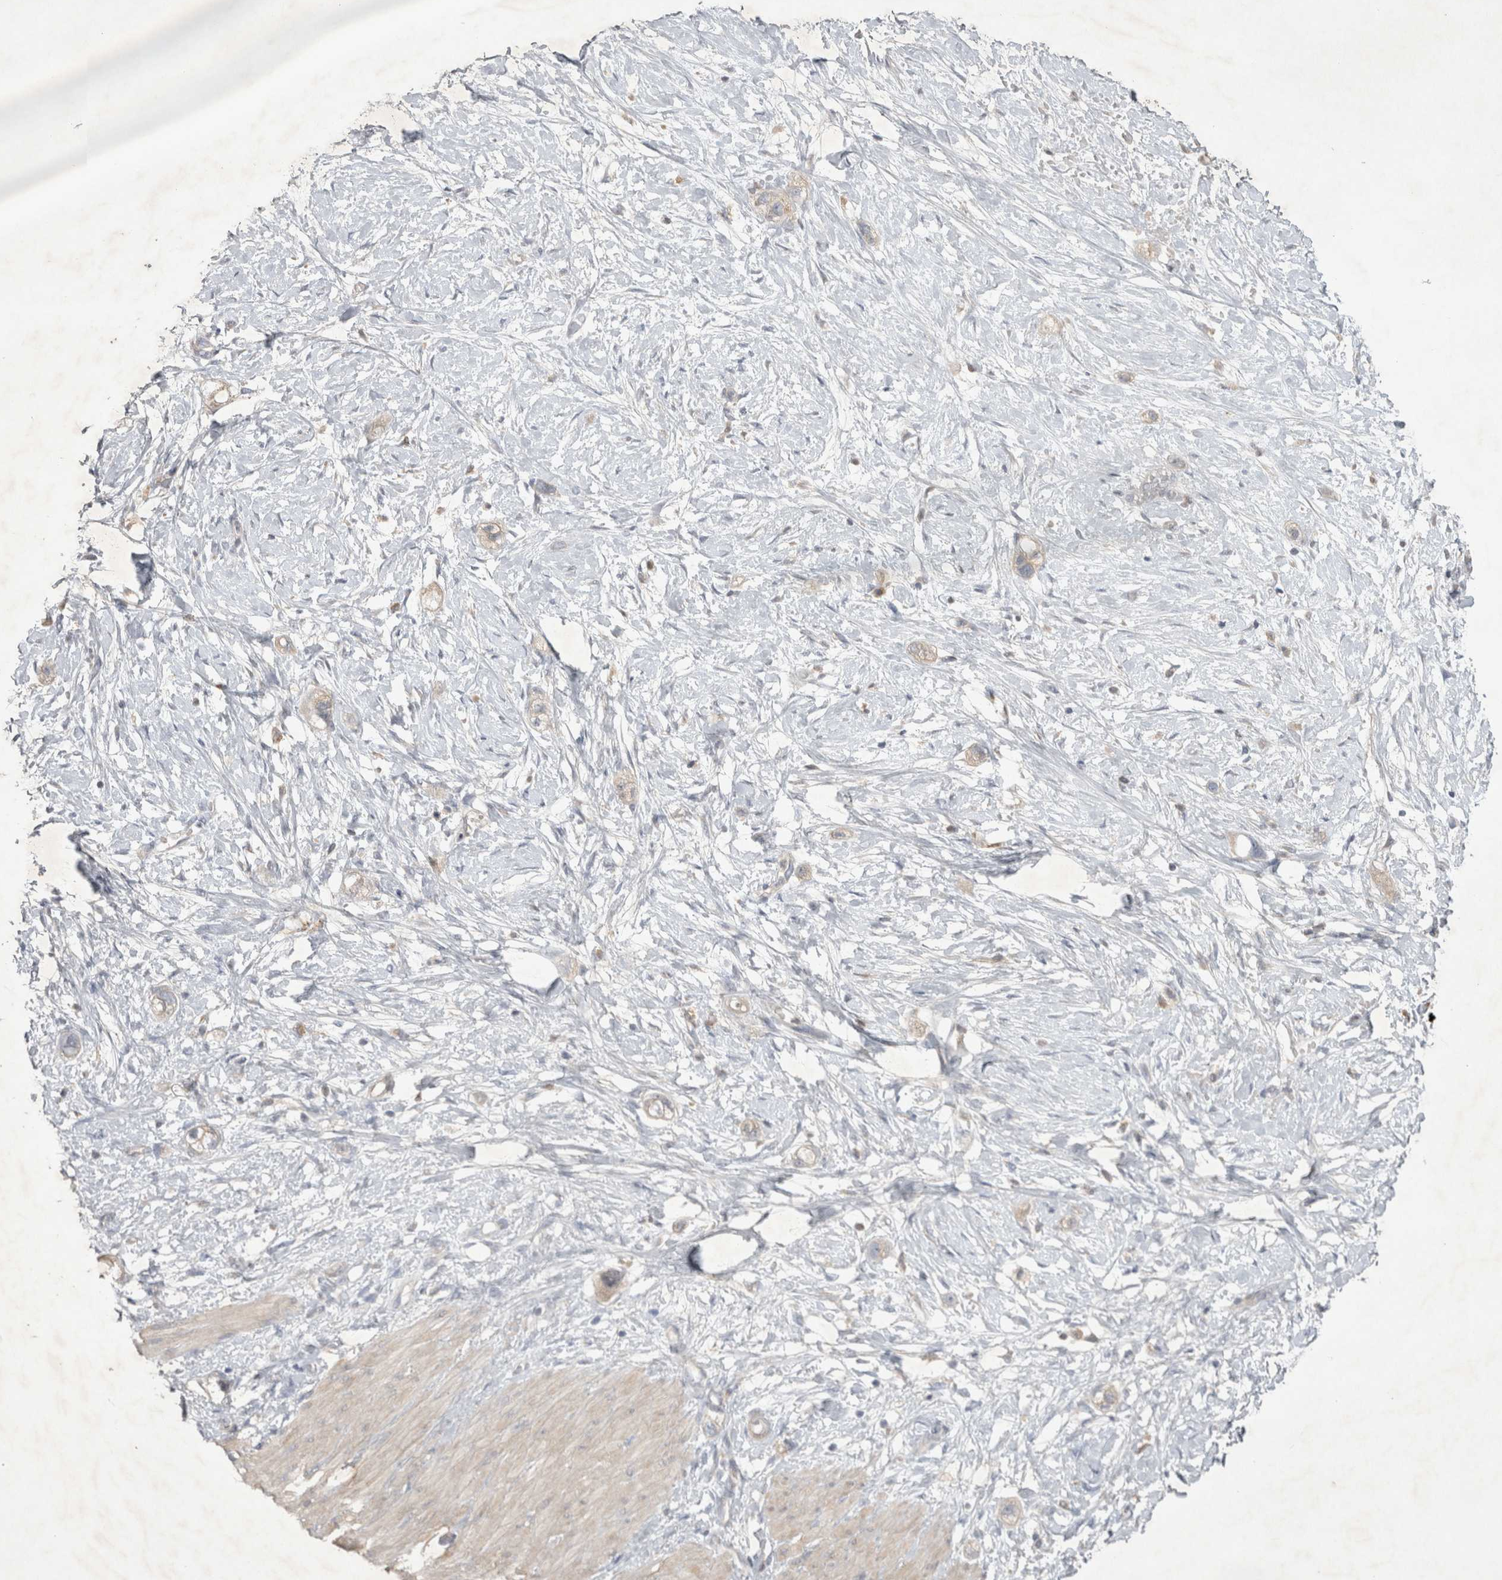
{"staining": {"intensity": "weak", "quantity": "25%-75%", "location": "cytoplasmic/membranous"}, "tissue": "stomach cancer", "cell_type": "Tumor cells", "image_type": "cancer", "snomed": [{"axis": "morphology", "description": "Adenocarcinoma, NOS"}, {"axis": "topography", "description": "Stomach"}, {"axis": "topography", "description": "Stomach, lower"}], "caption": "Stomach adenocarcinoma stained for a protein reveals weak cytoplasmic/membranous positivity in tumor cells.", "gene": "SRD5A3", "patient": {"sex": "female", "age": 48}}